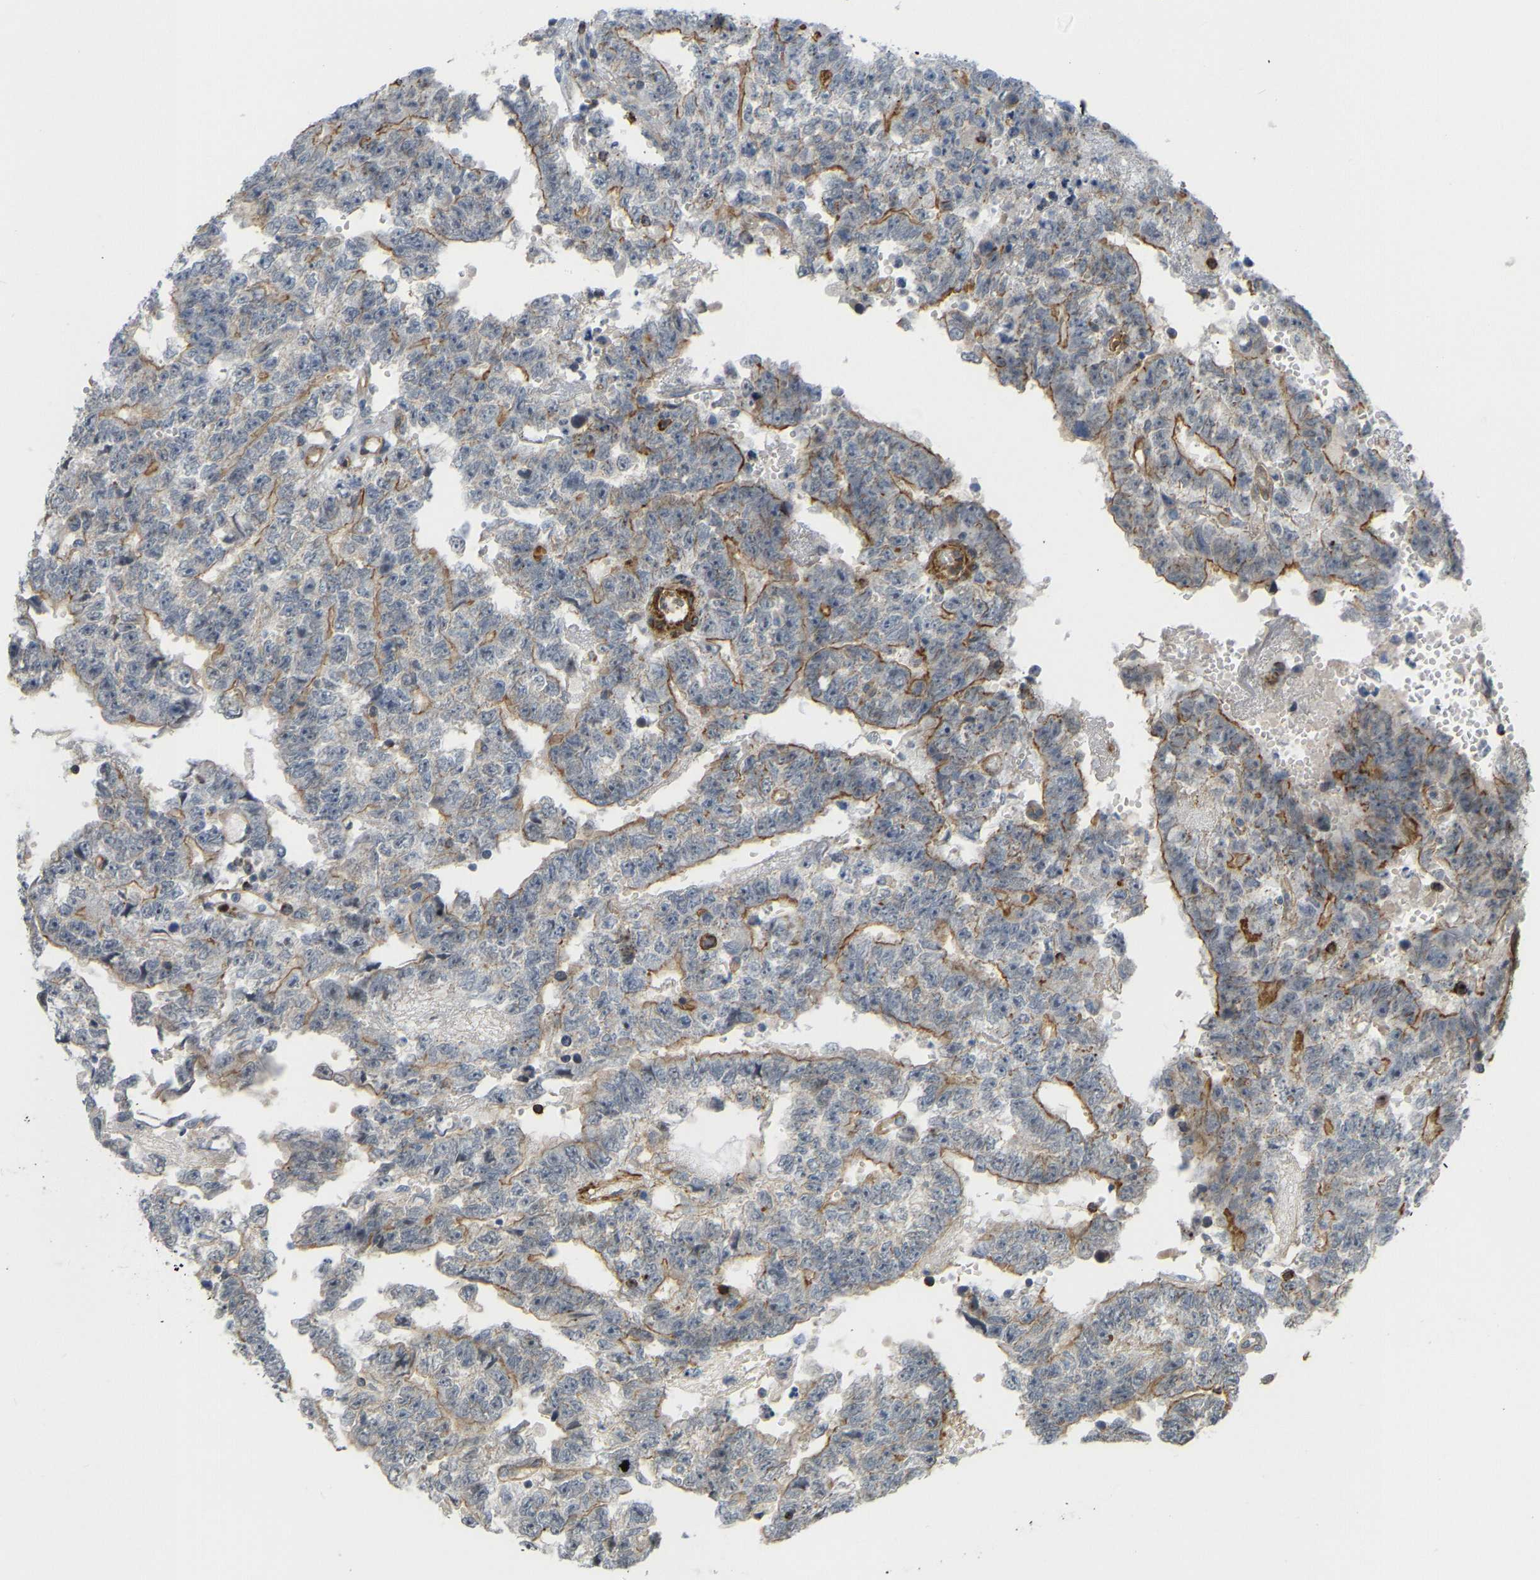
{"staining": {"intensity": "moderate", "quantity": ">75%", "location": "cytoplasmic/membranous"}, "tissue": "testis cancer", "cell_type": "Tumor cells", "image_type": "cancer", "snomed": [{"axis": "morphology", "description": "Carcinoma, Embryonal, NOS"}, {"axis": "topography", "description": "Testis"}], "caption": "The histopathology image exhibits a brown stain indicating the presence of a protein in the cytoplasmic/membranous of tumor cells in testis cancer (embryonal carcinoma).", "gene": "KIAA1671", "patient": {"sex": "male", "age": 25}}